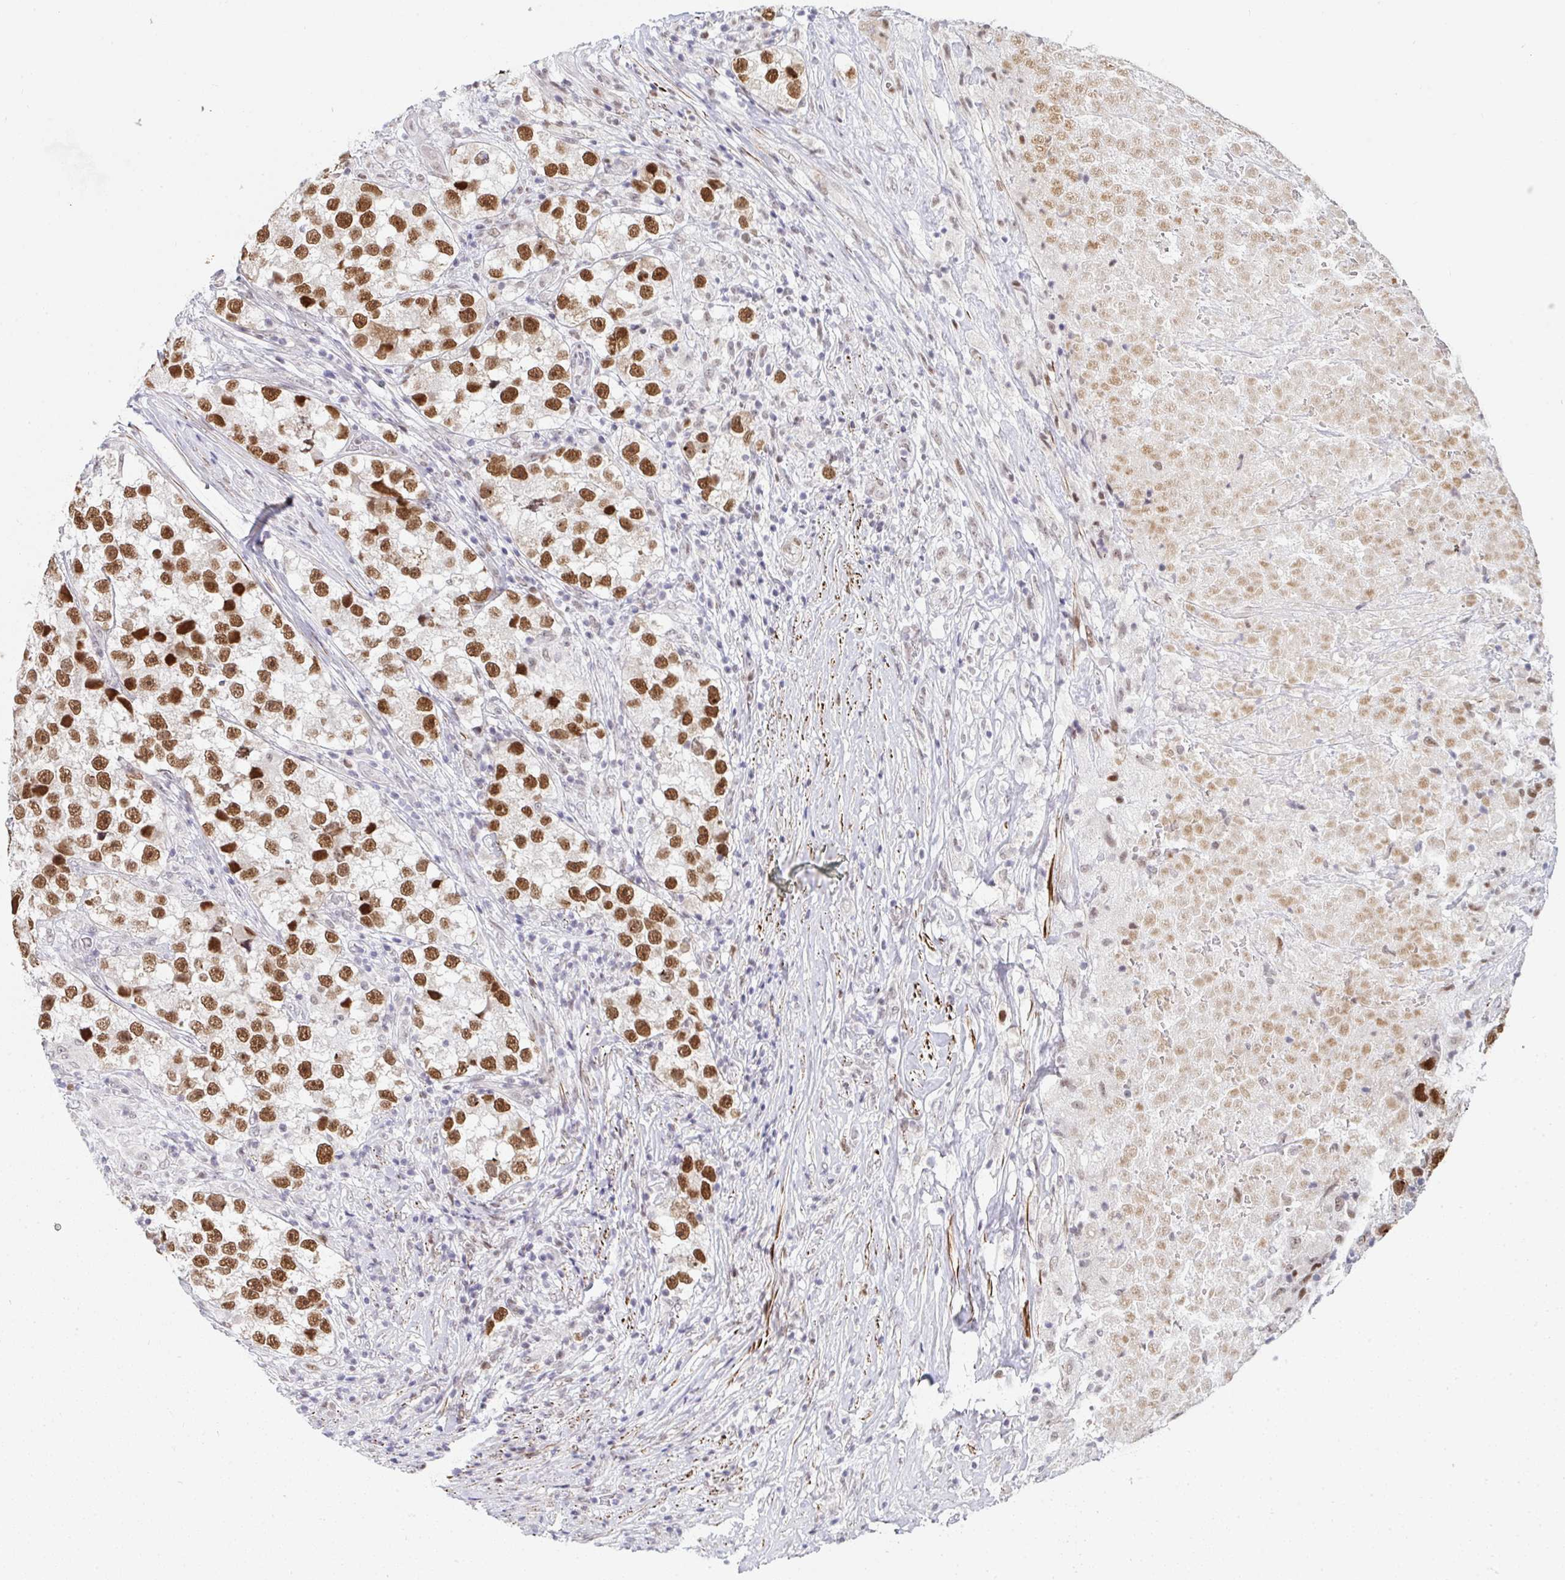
{"staining": {"intensity": "strong", "quantity": ">75%", "location": "nuclear"}, "tissue": "testis cancer", "cell_type": "Tumor cells", "image_type": "cancer", "snomed": [{"axis": "morphology", "description": "Seminoma, NOS"}, {"axis": "topography", "description": "Testis"}], "caption": "Strong nuclear staining is present in approximately >75% of tumor cells in testis cancer (seminoma). The protein of interest is shown in brown color, while the nuclei are stained blue.", "gene": "GINS2", "patient": {"sex": "male", "age": 46}}